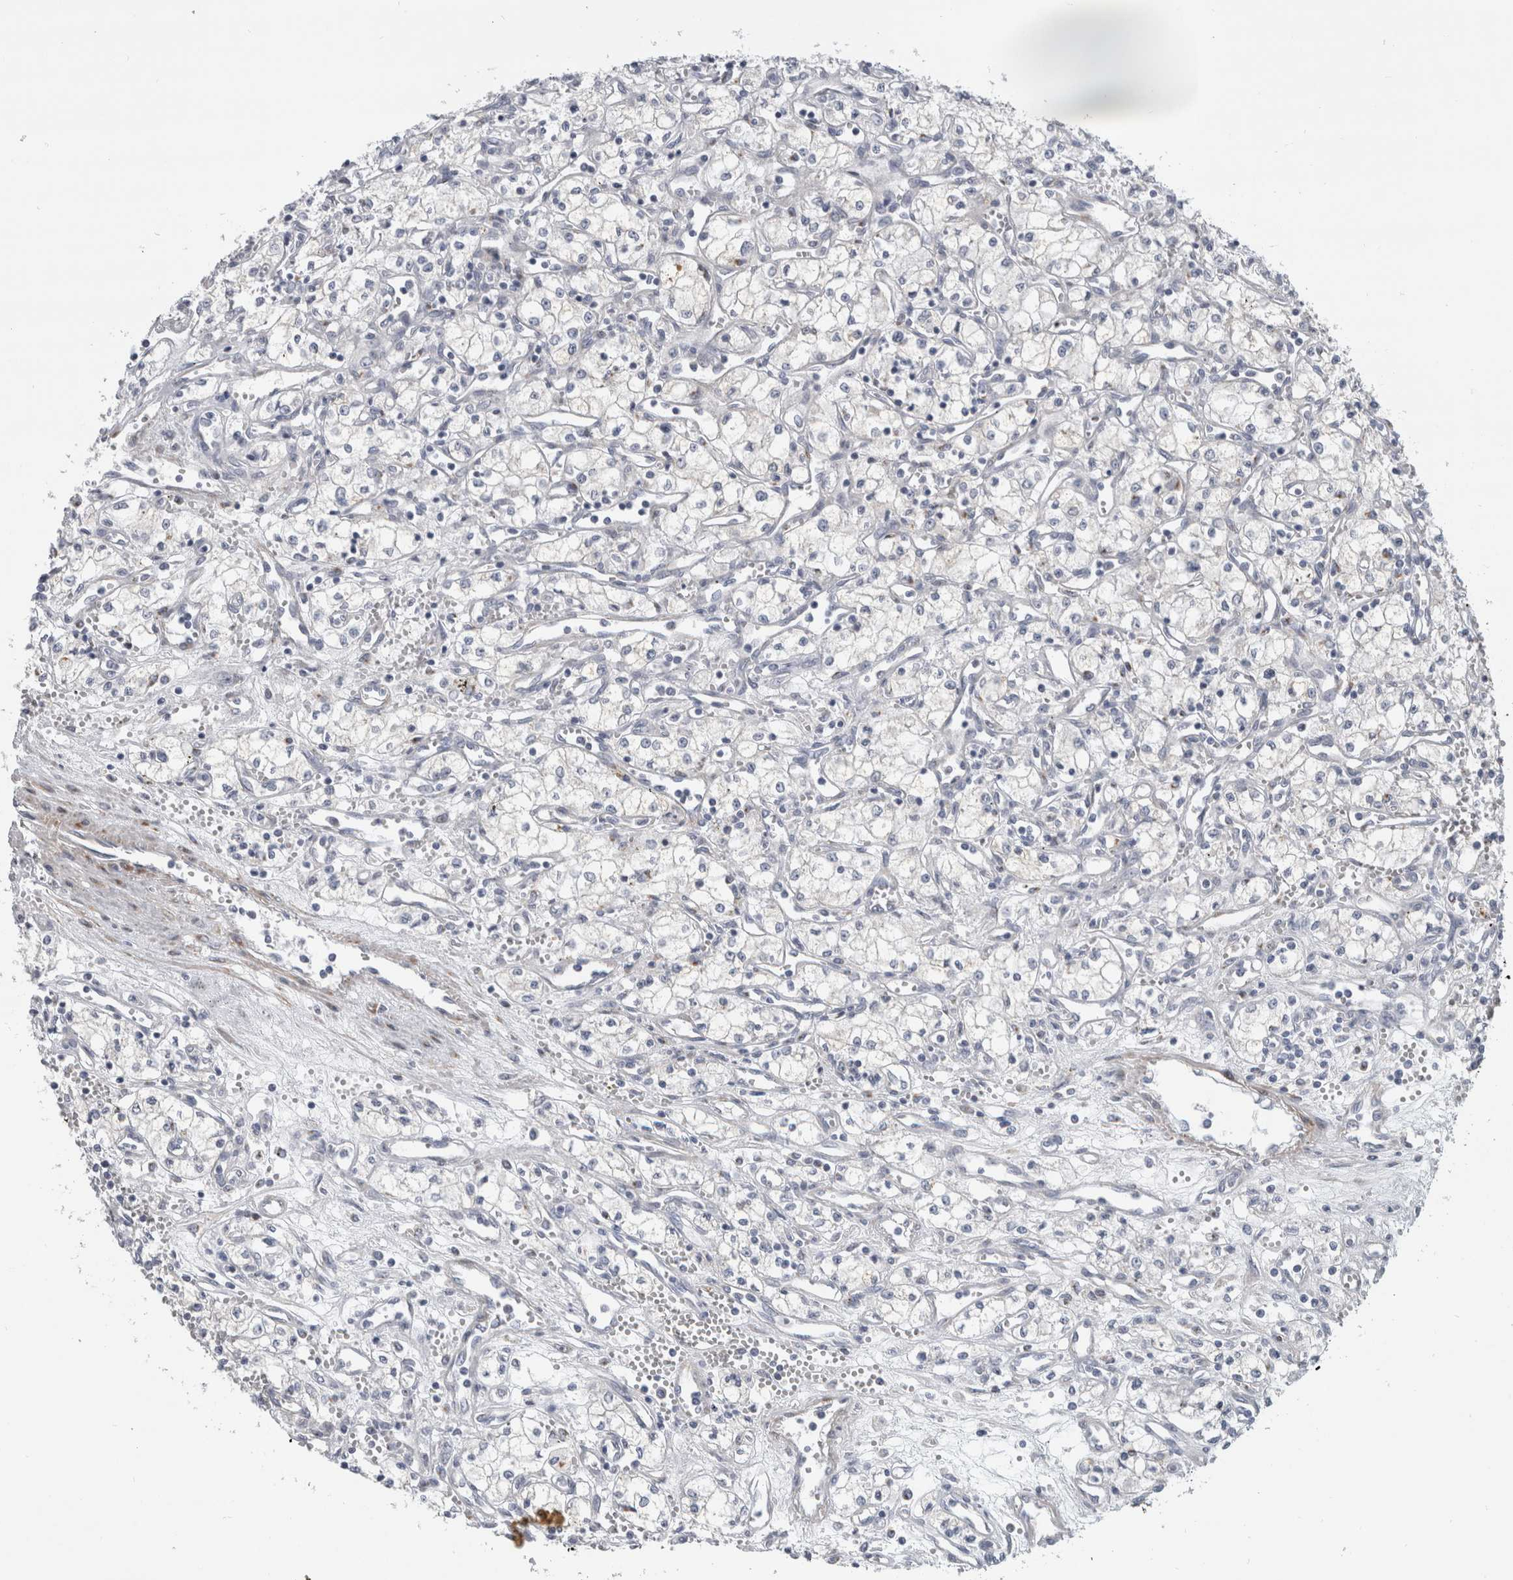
{"staining": {"intensity": "negative", "quantity": "none", "location": "none"}, "tissue": "renal cancer", "cell_type": "Tumor cells", "image_type": "cancer", "snomed": [{"axis": "morphology", "description": "Adenocarcinoma, NOS"}, {"axis": "topography", "description": "Kidney"}], "caption": "Human renal cancer (adenocarcinoma) stained for a protein using IHC demonstrates no staining in tumor cells.", "gene": "MGAT1", "patient": {"sex": "male", "age": 59}}